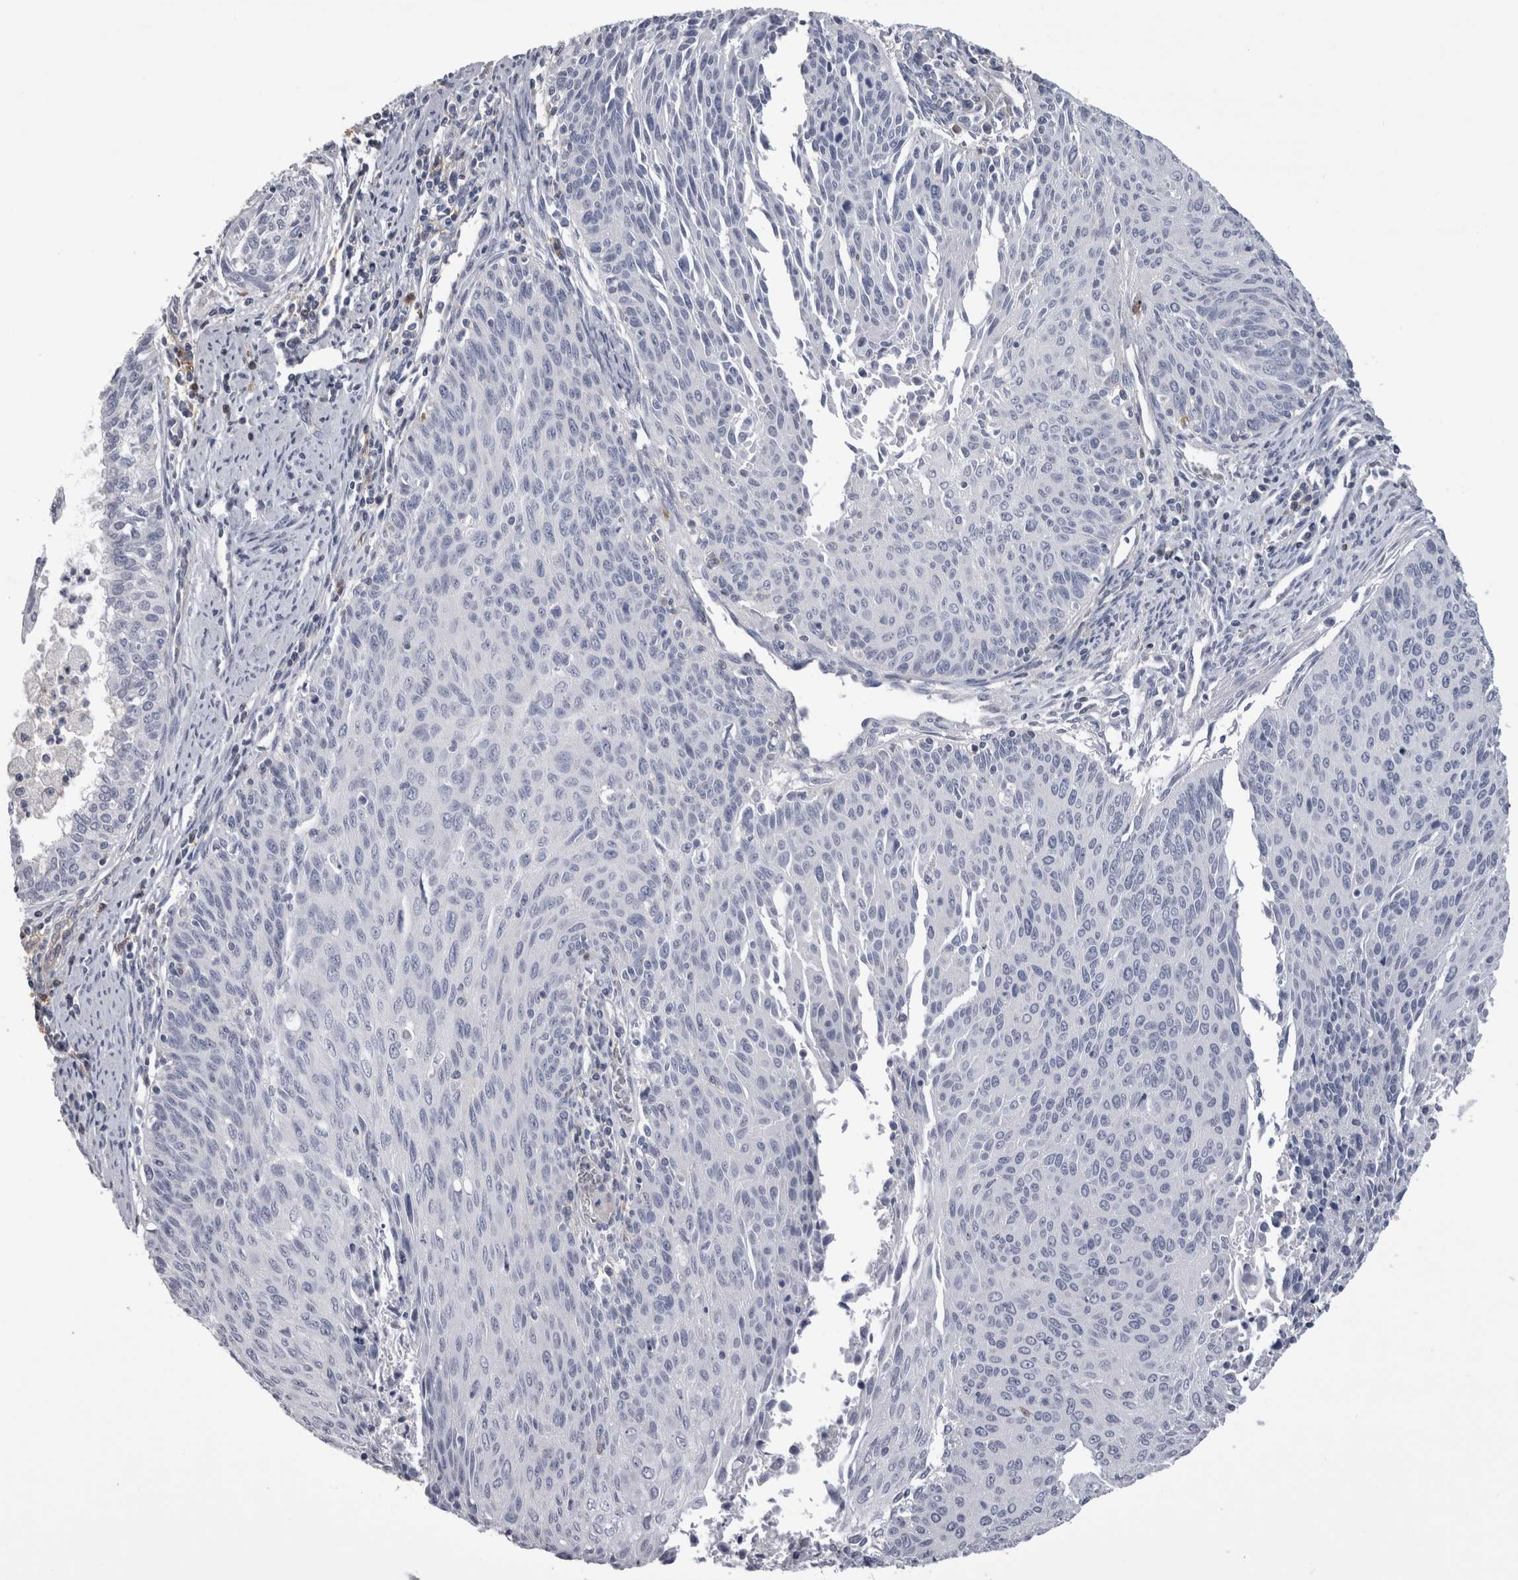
{"staining": {"intensity": "negative", "quantity": "none", "location": "none"}, "tissue": "cervical cancer", "cell_type": "Tumor cells", "image_type": "cancer", "snomed": [{"axis": "morphology", "description": "Squamous cell carcinoma, NOS"}, {"axis": "topography", "description": "Cervix"}], "caption": "This is an IHC micrograph of cervical squamous cell carcinoma. There is no staining in tumor cells.", "gene": "AFMID", "patient": {"sex": "female", "age": 55}}